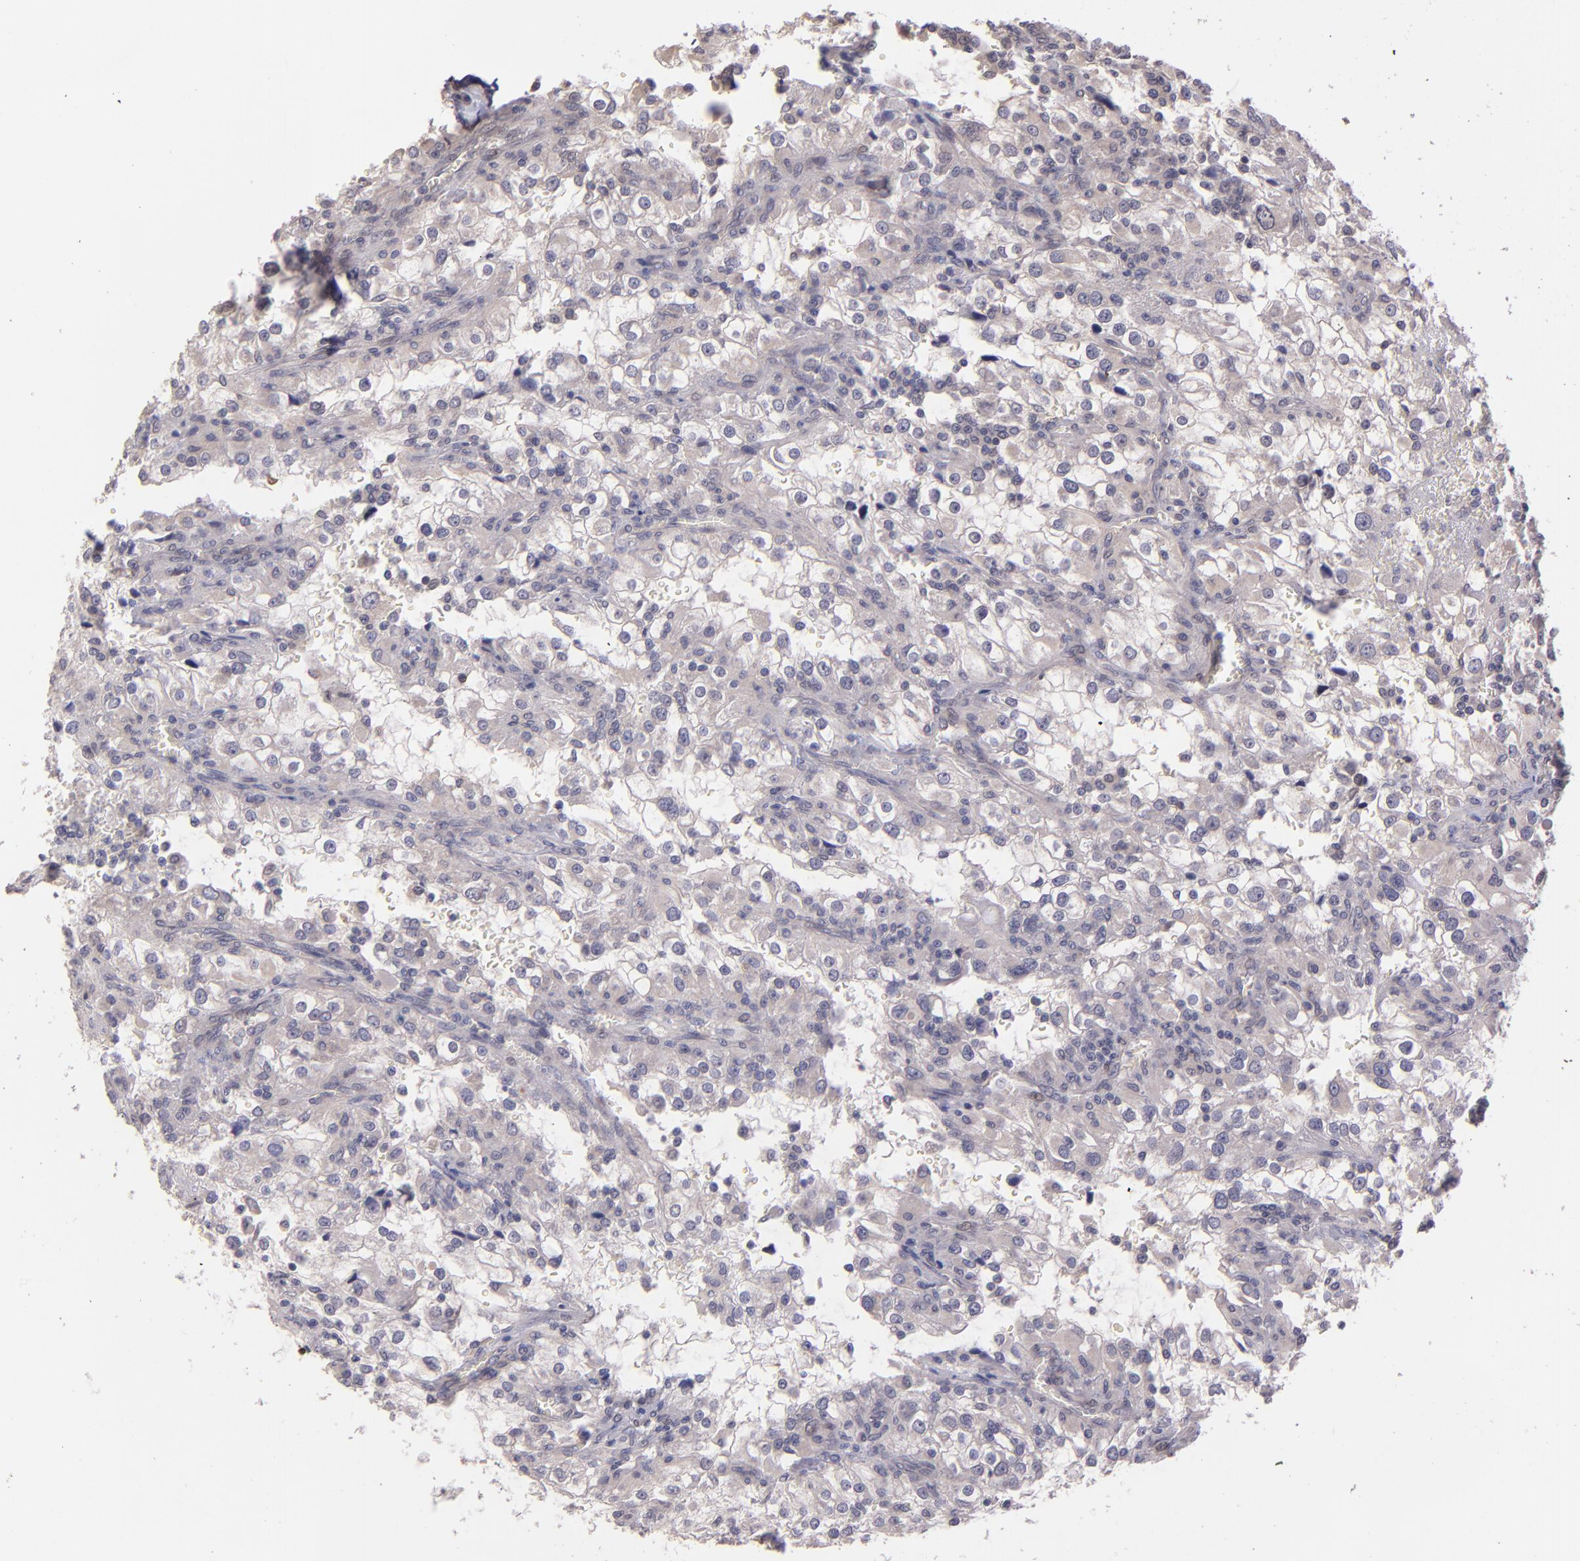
{"staining": {"intensity": "negative", "quantity": "none", "location": "none"}, "tissue": "renal cancer", "cell_type": "Tumor cells", "image_type": "cancer", "snomed": [{"axis": "morphology", "description": "Adenocarcinoma, NOS"}, {"axis": "topography", "description": "Kidney"}], "caption": "Immunohistochemistry (IHC) histopathology image of human renal cancer (adenocarcinoma) stained for a protein (brown), which exhibits no expression in tumor cells.", "gene": "NUP62CL", "patient": {"sex": "female", "age": 52}}